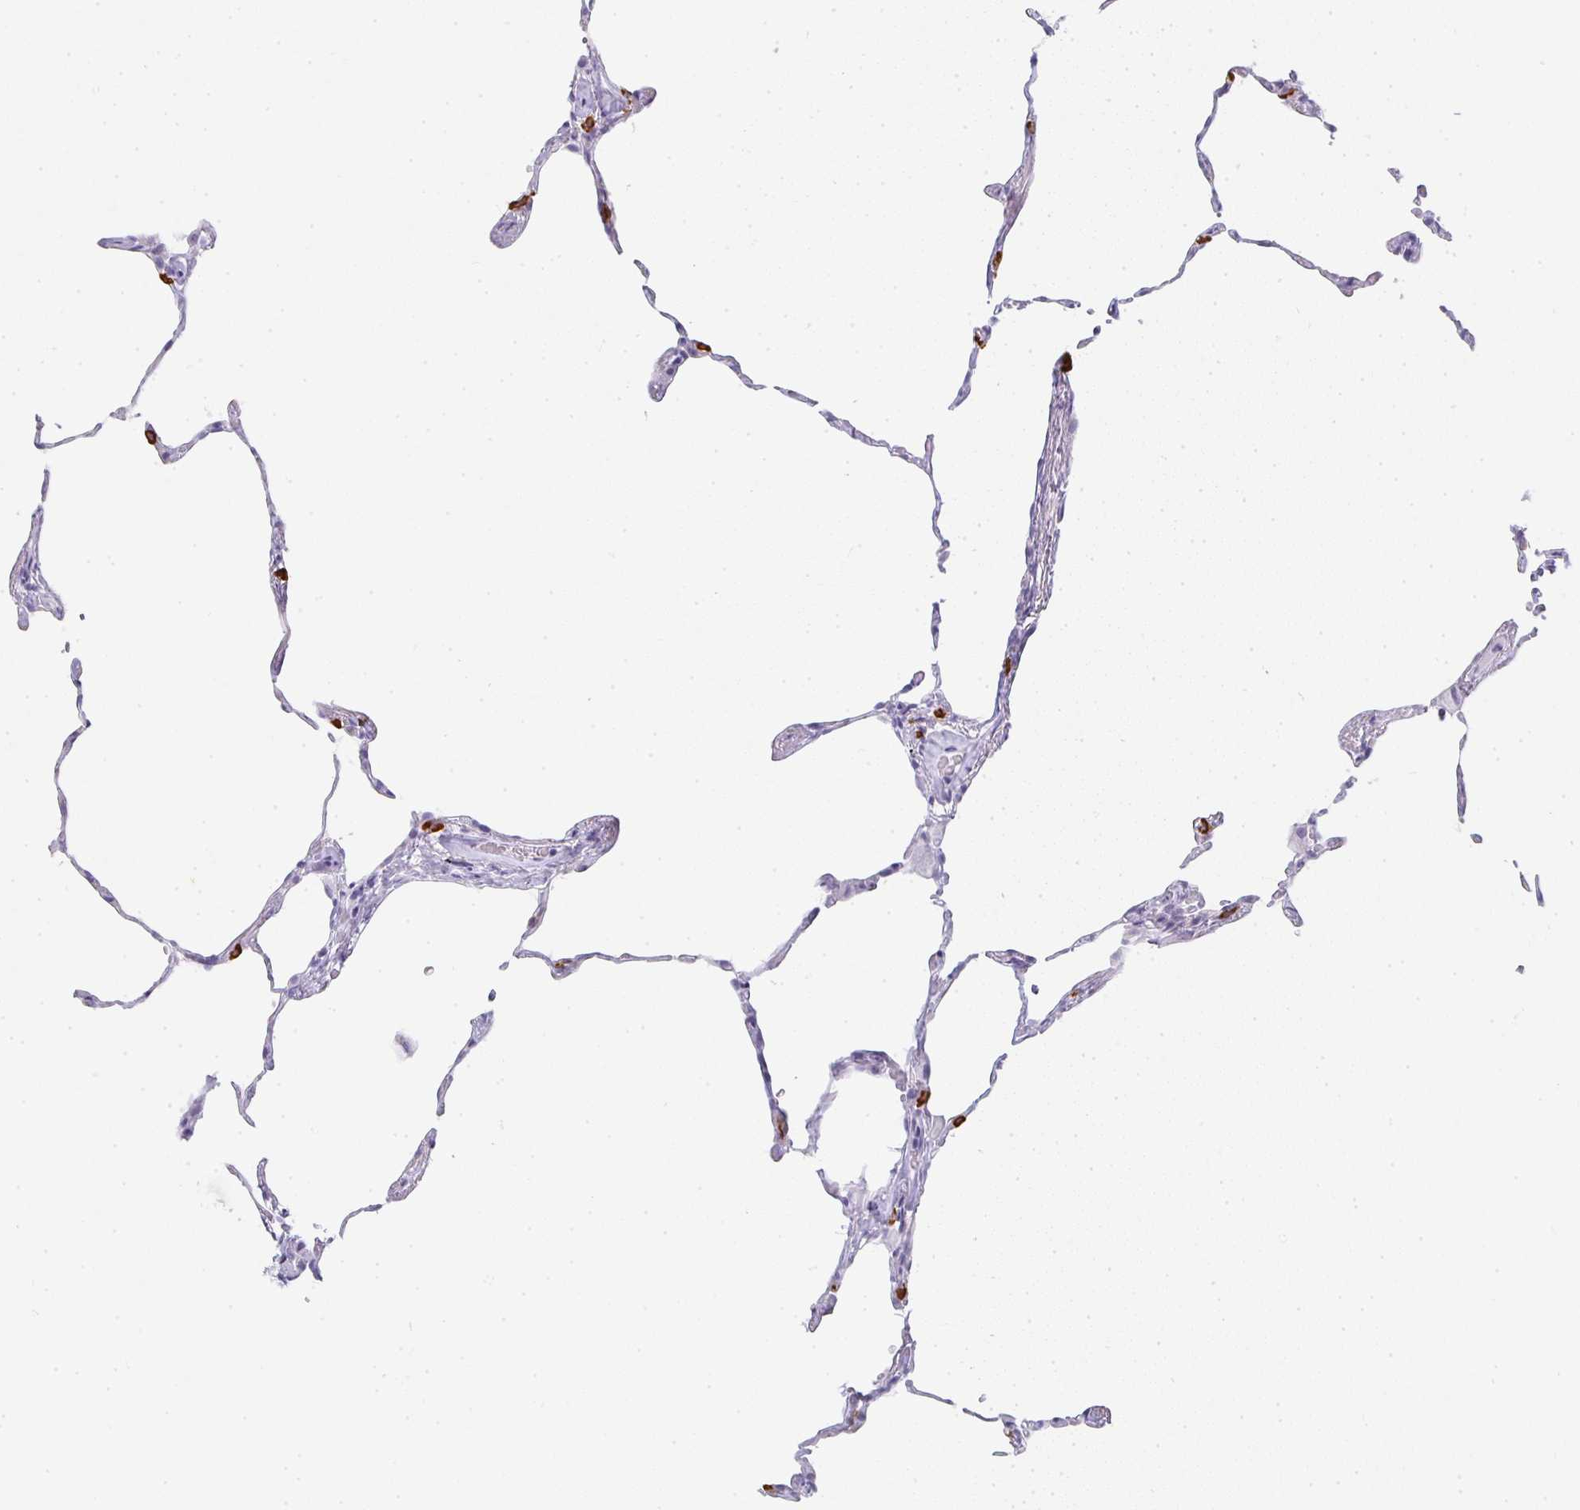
{"staining": {"intensity": "negative", "quantity": "none", "location": "none"}, "tissue": "lung", "cell_type": "Alveolar cells", "image_type": "normal", "snomed": [{"axis": "morphology", "description": "Normal tissue, NOS"}, {"axis": "topography", "description": "Lung"}], "caption": "Alveolar cells show no significant staining in unremarkable lung.", "gene": "TPSD1", "patient": {"sex": "female", "age": 57}}